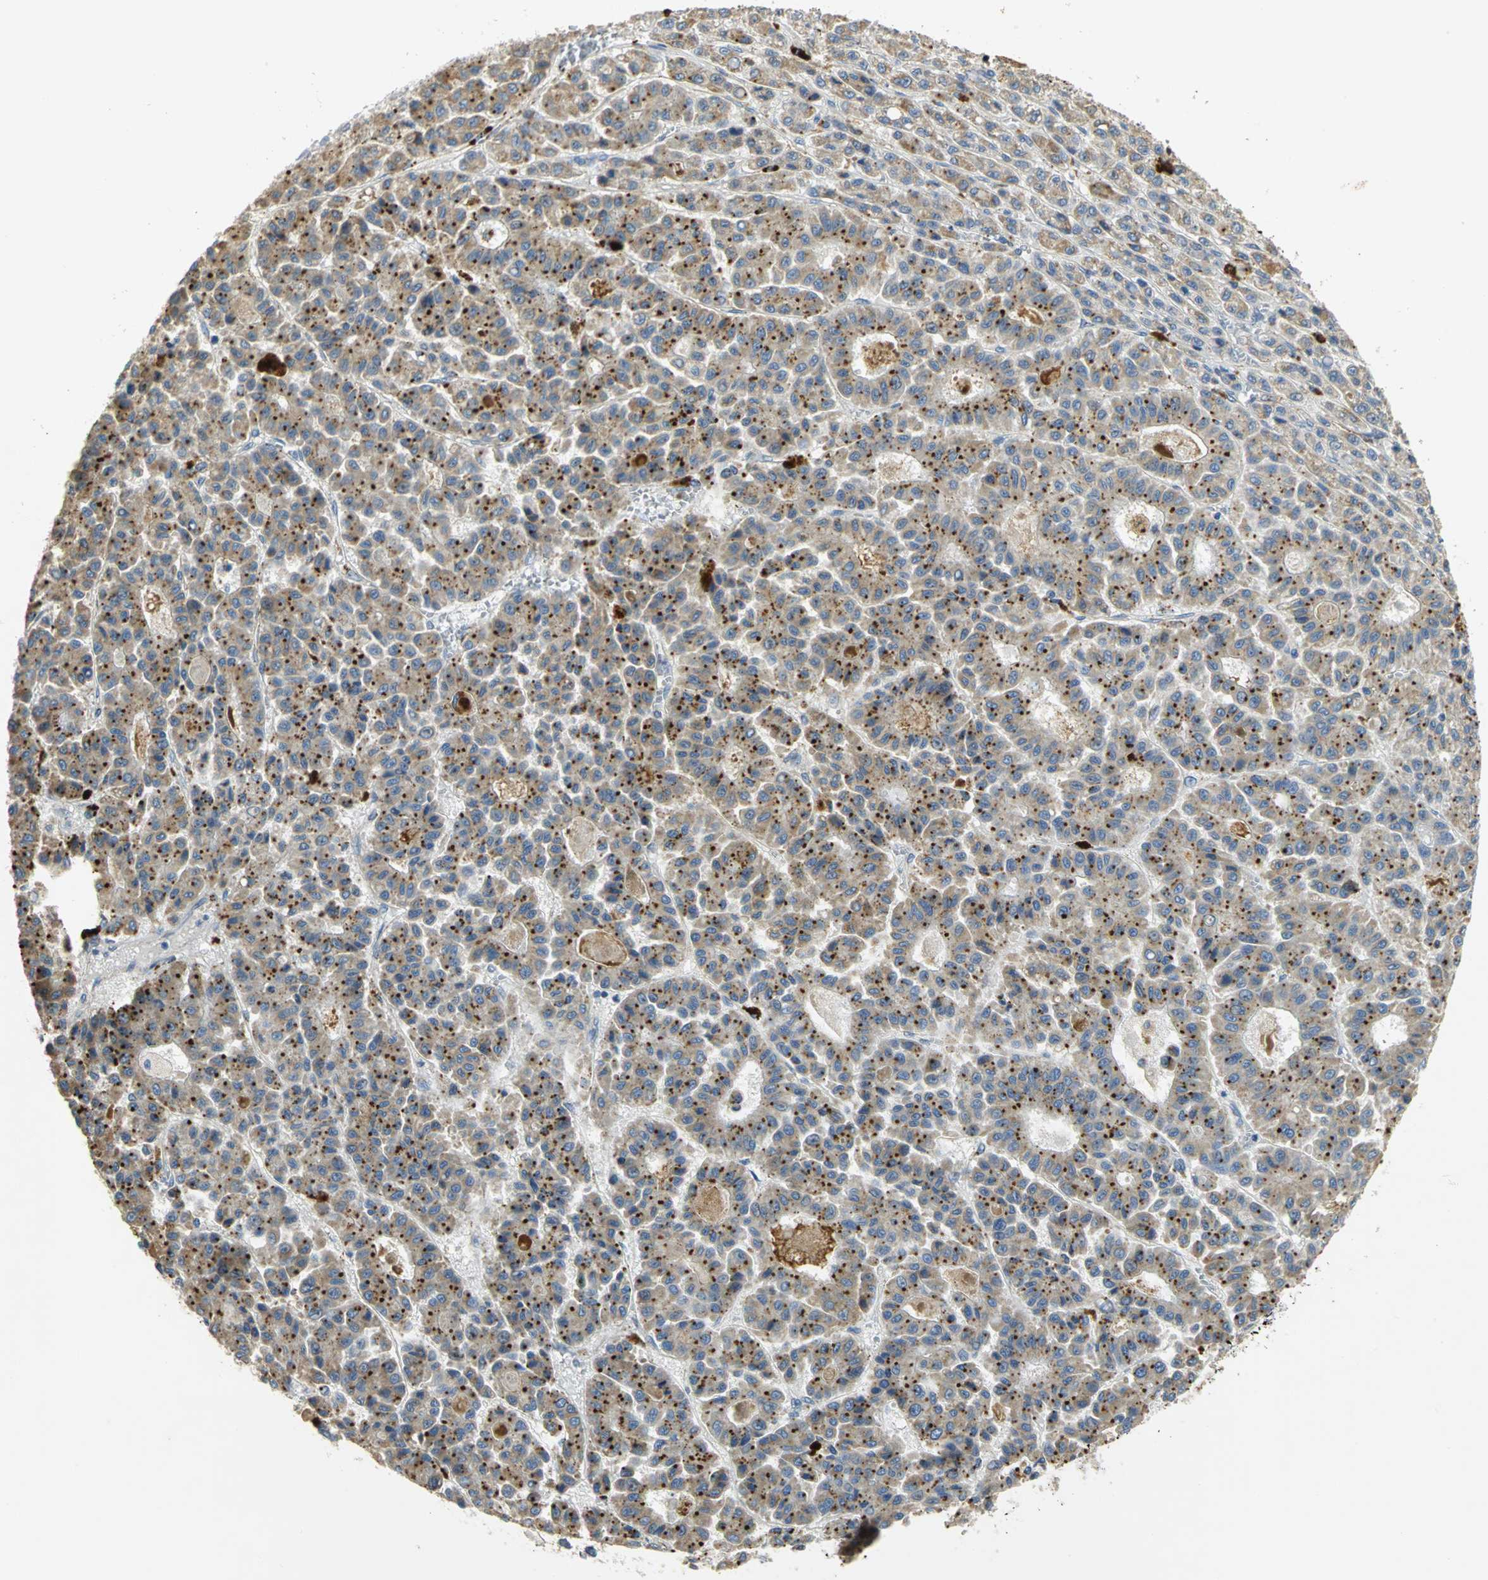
{"staining": {"intensity": "strong", "quantity": ">75%", "location": "cytoplasmic/membranous"}, "tissue": "liver cancer", "cell_type": "Tumor cells", "image_type": "cancer", "snomed": [{"axis": "morphology", "description": "Carcinoma, Hepatocellular, NOS"}, {"axis": "topography", "description": "Liver"}], "caption": "Human liver hepatocellular carcinoma stained with a protein marker exhibits strong staining in tumor cells.", "gene": "IL17RB", "patient": {"sex": "male", "age": 70}}